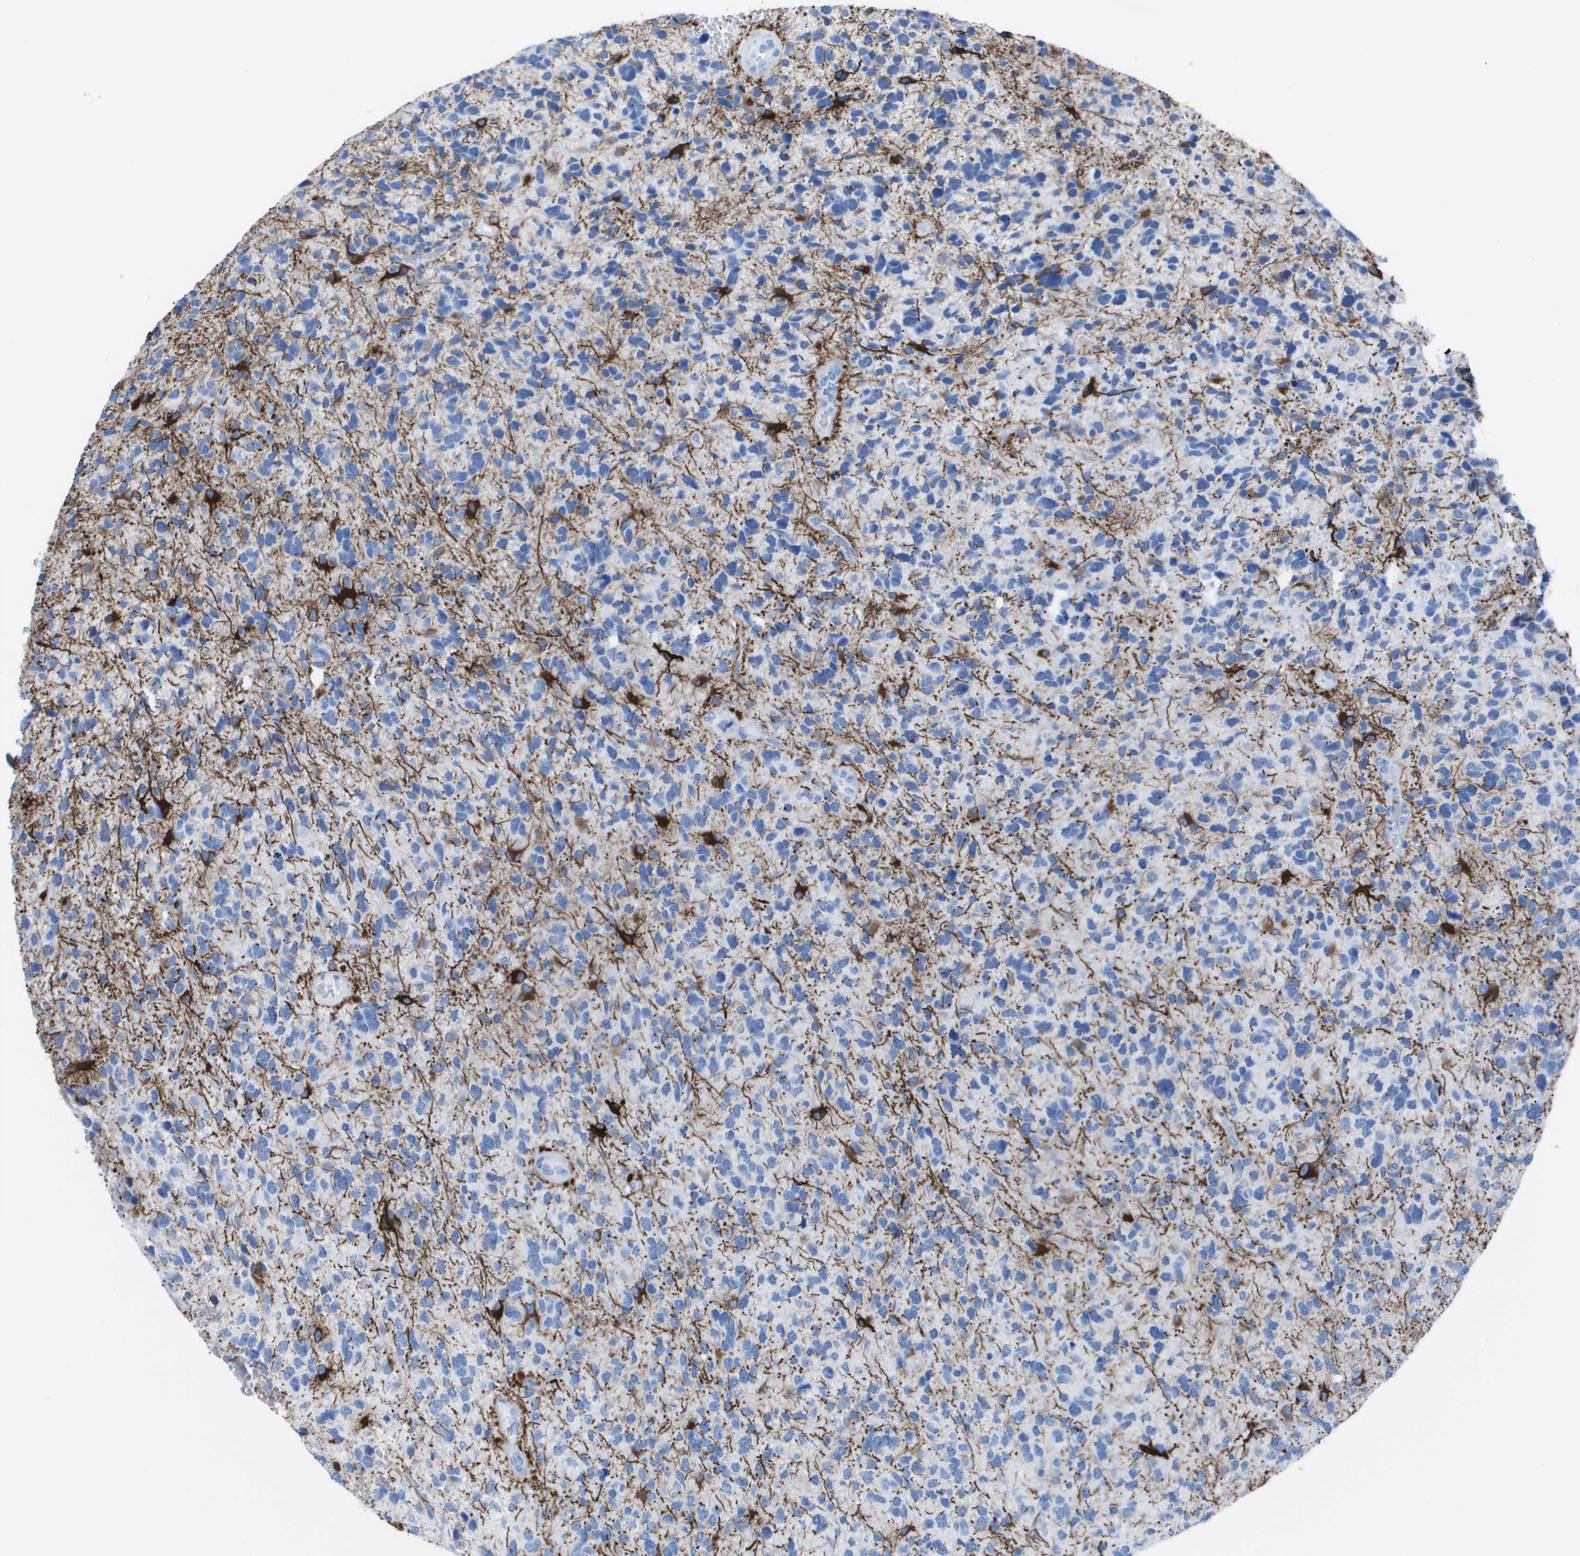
{"staining": {"intensity": "negative", "quantity": "none", "location": "none"}, "tissue": "glioma", "cell_type": "Tumor cells", "image_type": "cancer", "snomed": [{"axis": "morphology", "description": "Glioma, malignant, High grade"}, {"axis": "topography", "description": "Brain"}], "caption": "Human malignant glioma (high-grade) stained for a protein using IHC displays no positivity in tumor cells.", "gene": "KCNA3", "patient": {"sex": "female", "age": 58}}